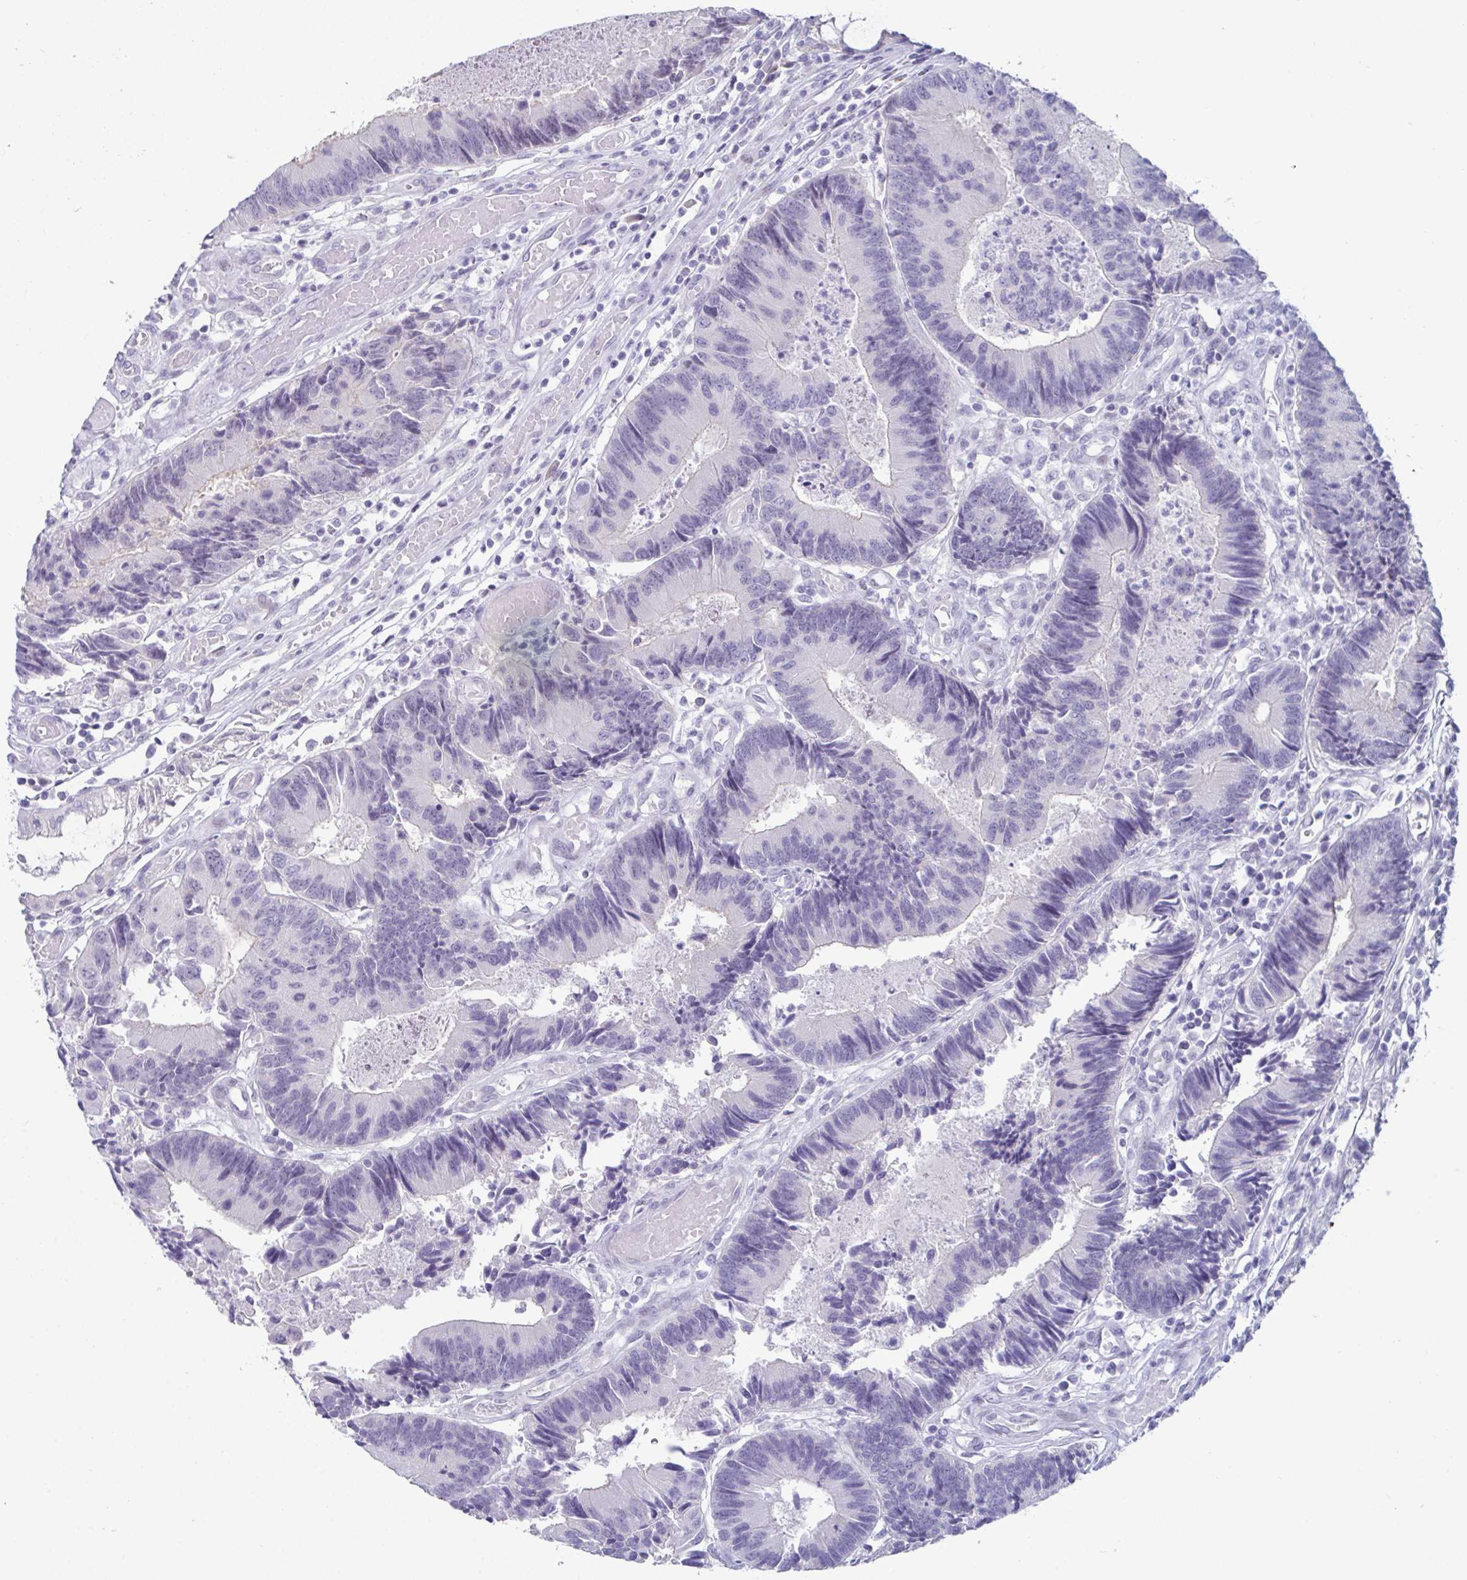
{"staining": {"intensity": "negative", "quantity": "none", "location": "none"}, "tissue": "colorectal cancer", "cell_type": "Tumor cells", "image_type": "cancer", "snomed": [{"axis": "morphology", "description": "Adenocarcinoma, NOS"}, {"axis": "topography", "description": "Colon"}], "caption": "Protein analysis of colorectal adenocarcinoma demonstrates no significant positivity in tumor cells. (DAB immunohistochemistry with hematoxylin counter stain).", "gene": "VSIG10L", "patient": {"sex": "female", "age": 67}}